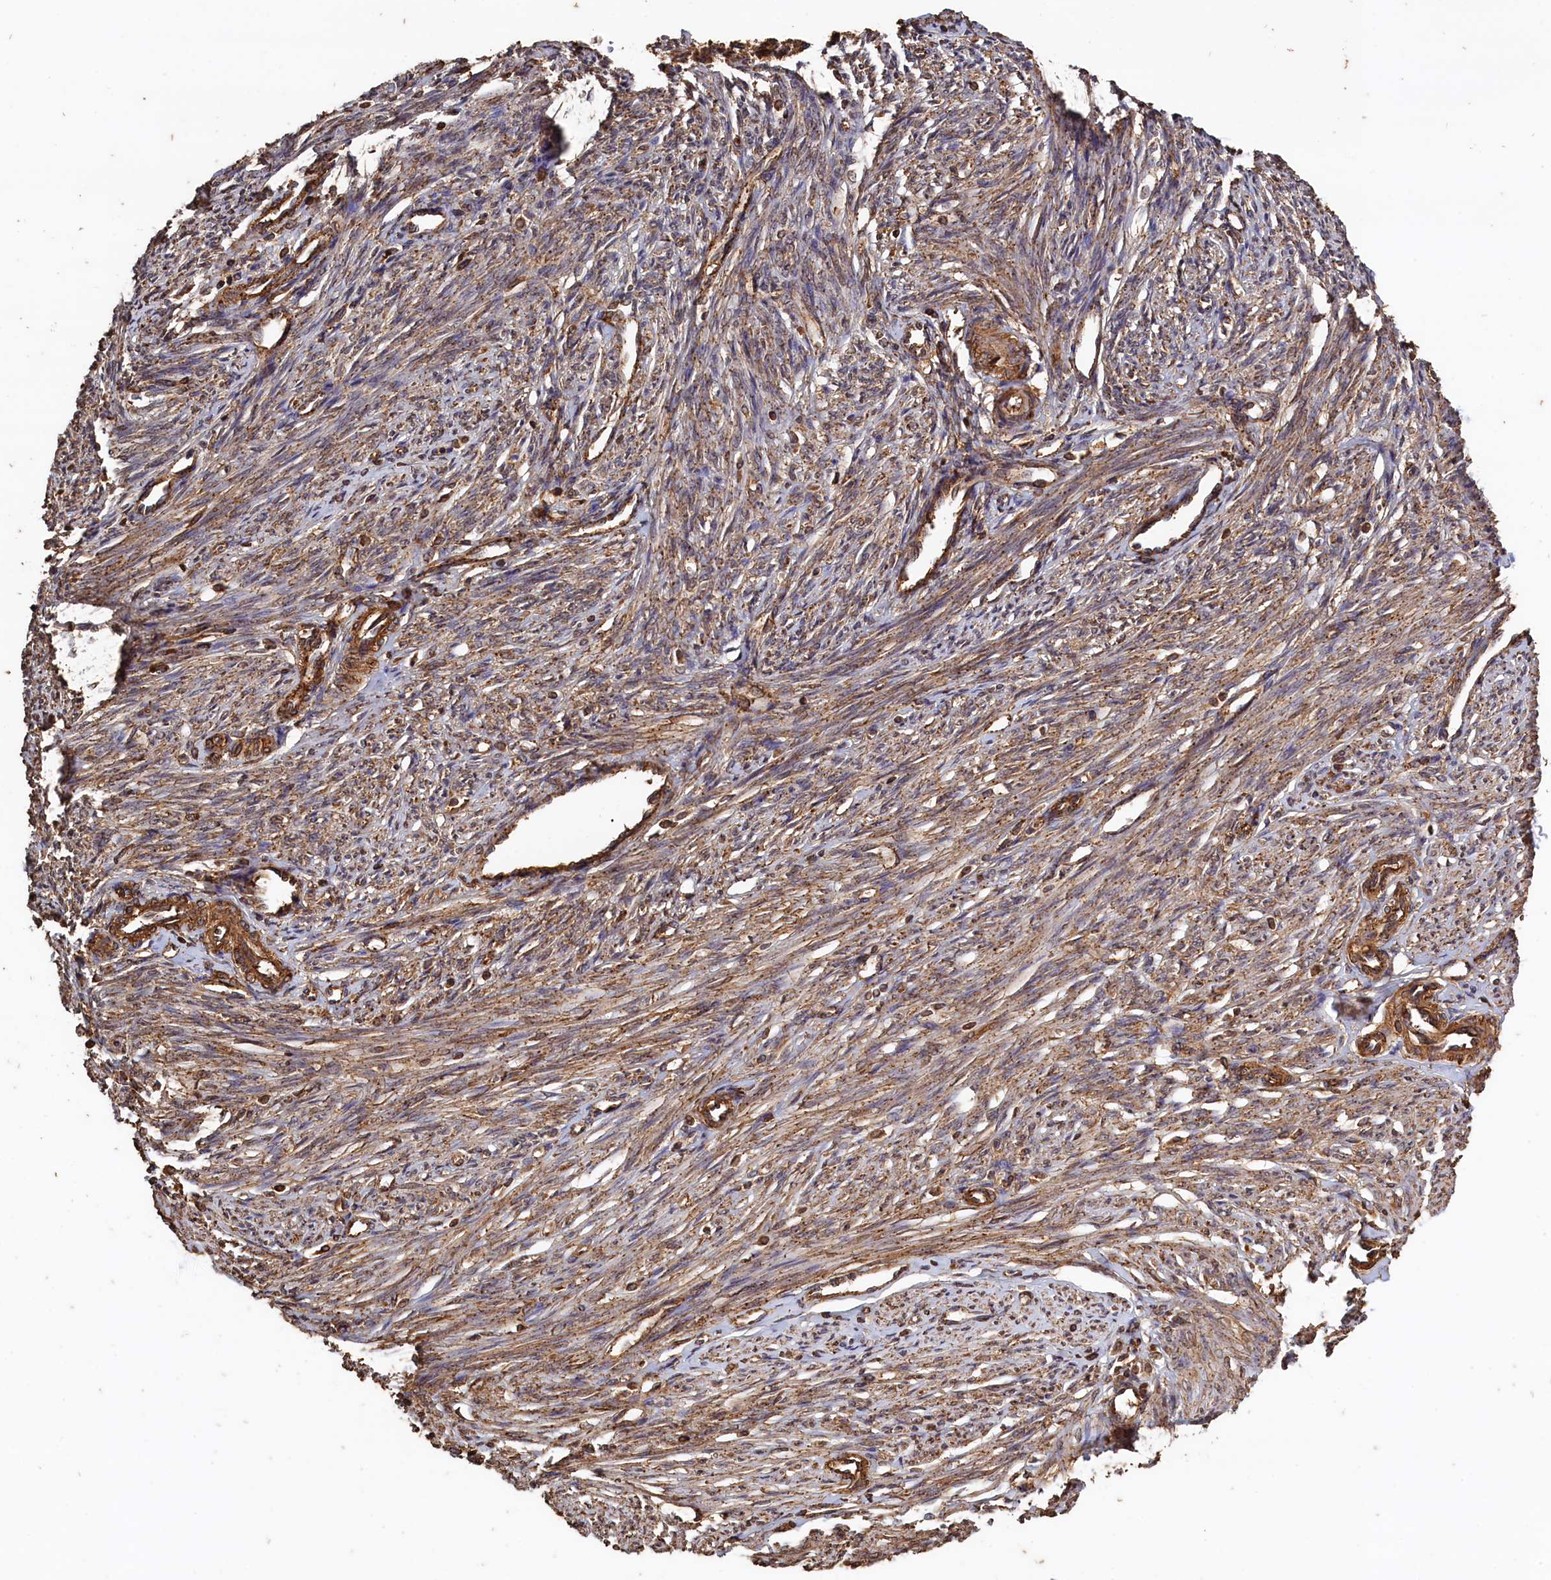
{"staining": {"intensity": "moderate", "quantity": "25%-75%", "location": "cytoplasmic/membranous"}, "tissue": "endometrium", "cell_type": "Cells in endometrial stroma", "image_type": "normal", "snomed": [{"axis": "morphology", "description": "Normal tissue, NOS"}, {"axis": "topography", "description": "Endometrium"}], "caption": "A photomicrograph showing moderate cytoplasmic/membranous expression in about 25%-75% of cells in endometrial stroma in normal endometrium, as visualized by brown immunohistochemical staining.", "gene": "SNX33", "patient": {"sex": "female", "age": 56}}